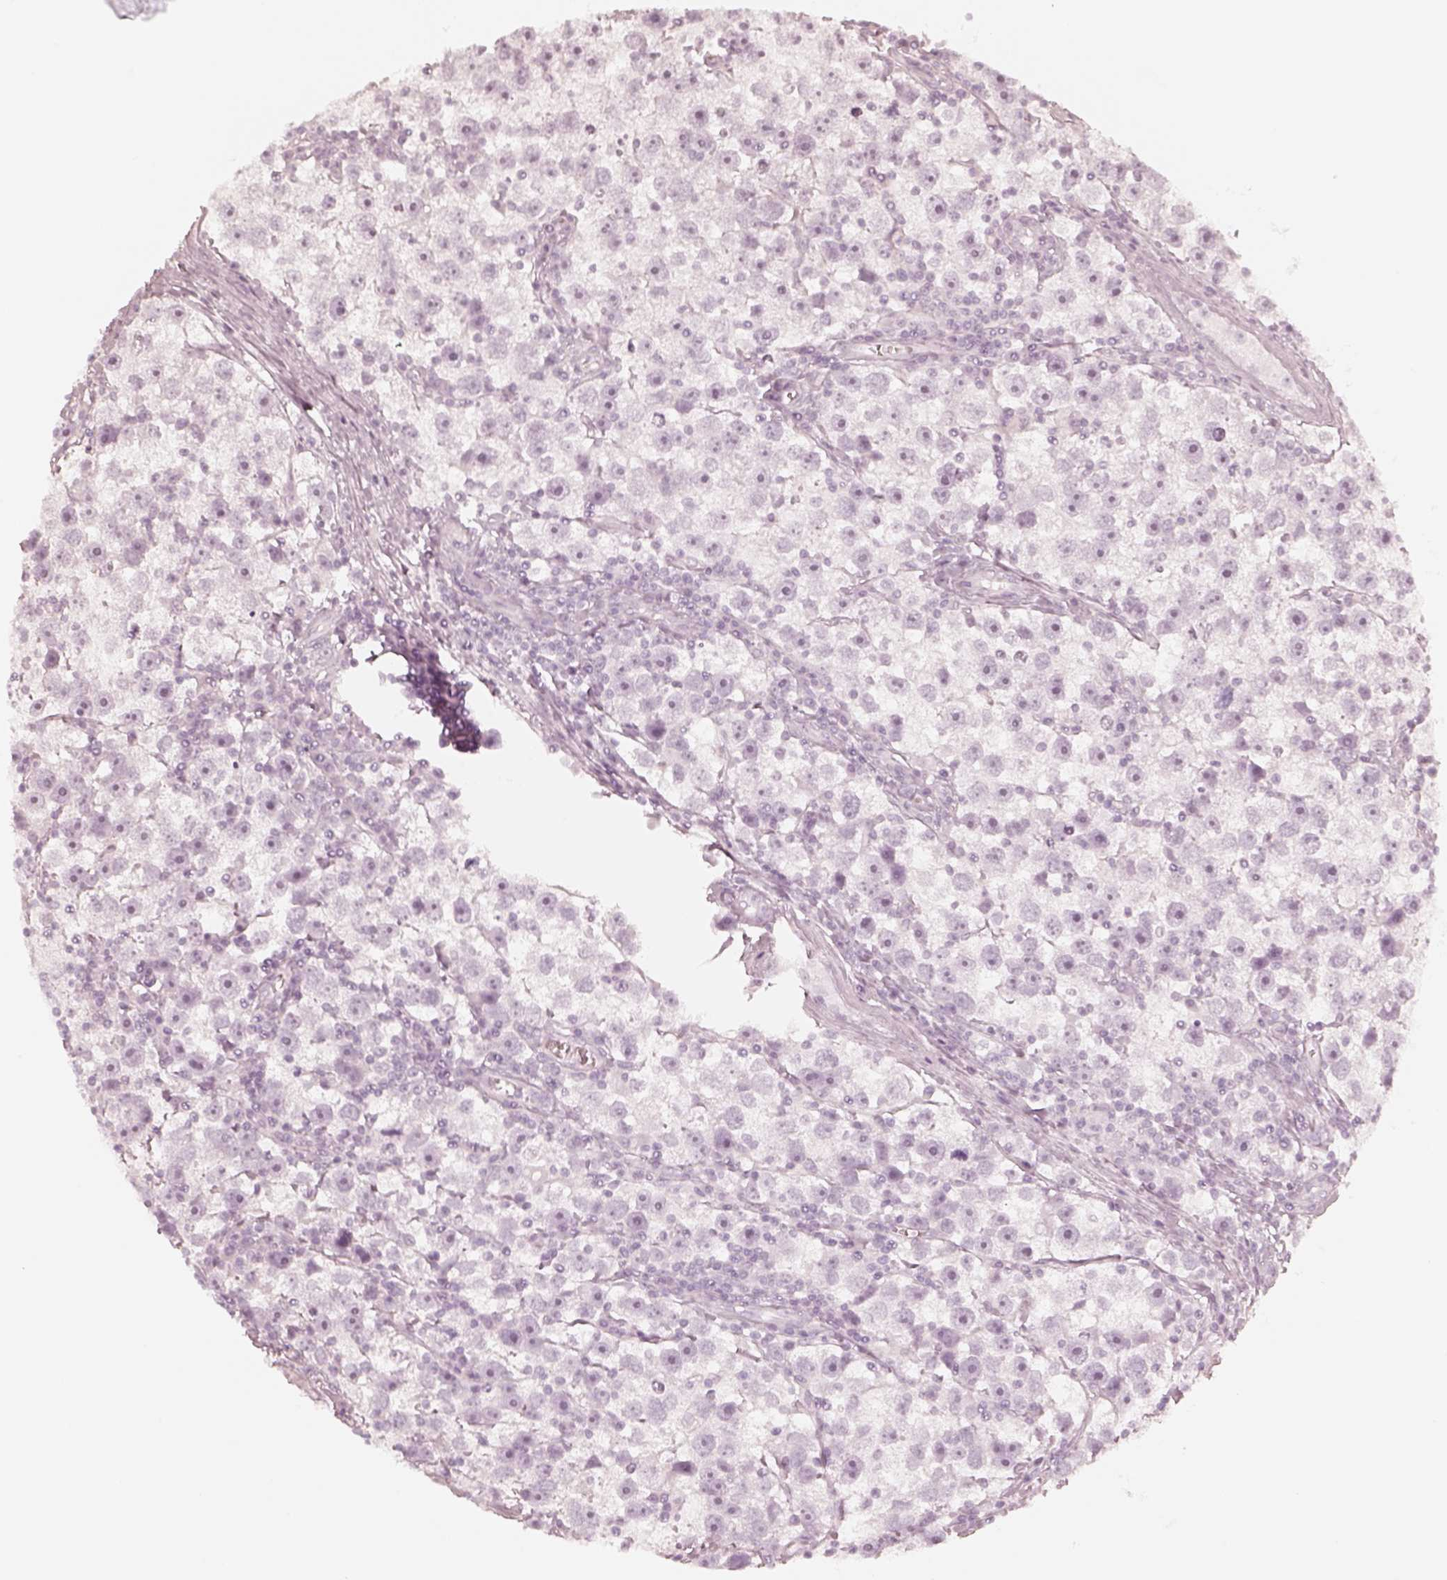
{"staining": {"intensity": "negative", "quantity": "none", "location": "none"}, "tissue": "testis cancer", "cell_type": "Tumor cells", "image_type": "cancer", "snomed": [{"axis": "morphology", "description": "Seminoma, NOS"}, {"axis": "topography", "description": "Testis"}], "caption": "This is an immunohistochemistry (IHC) histopathology image of human testis cancer (seminoma). There is no positivity in tumor cells.", "gene": "KRT82", "patient": {"sex": "male", "age": 30}}